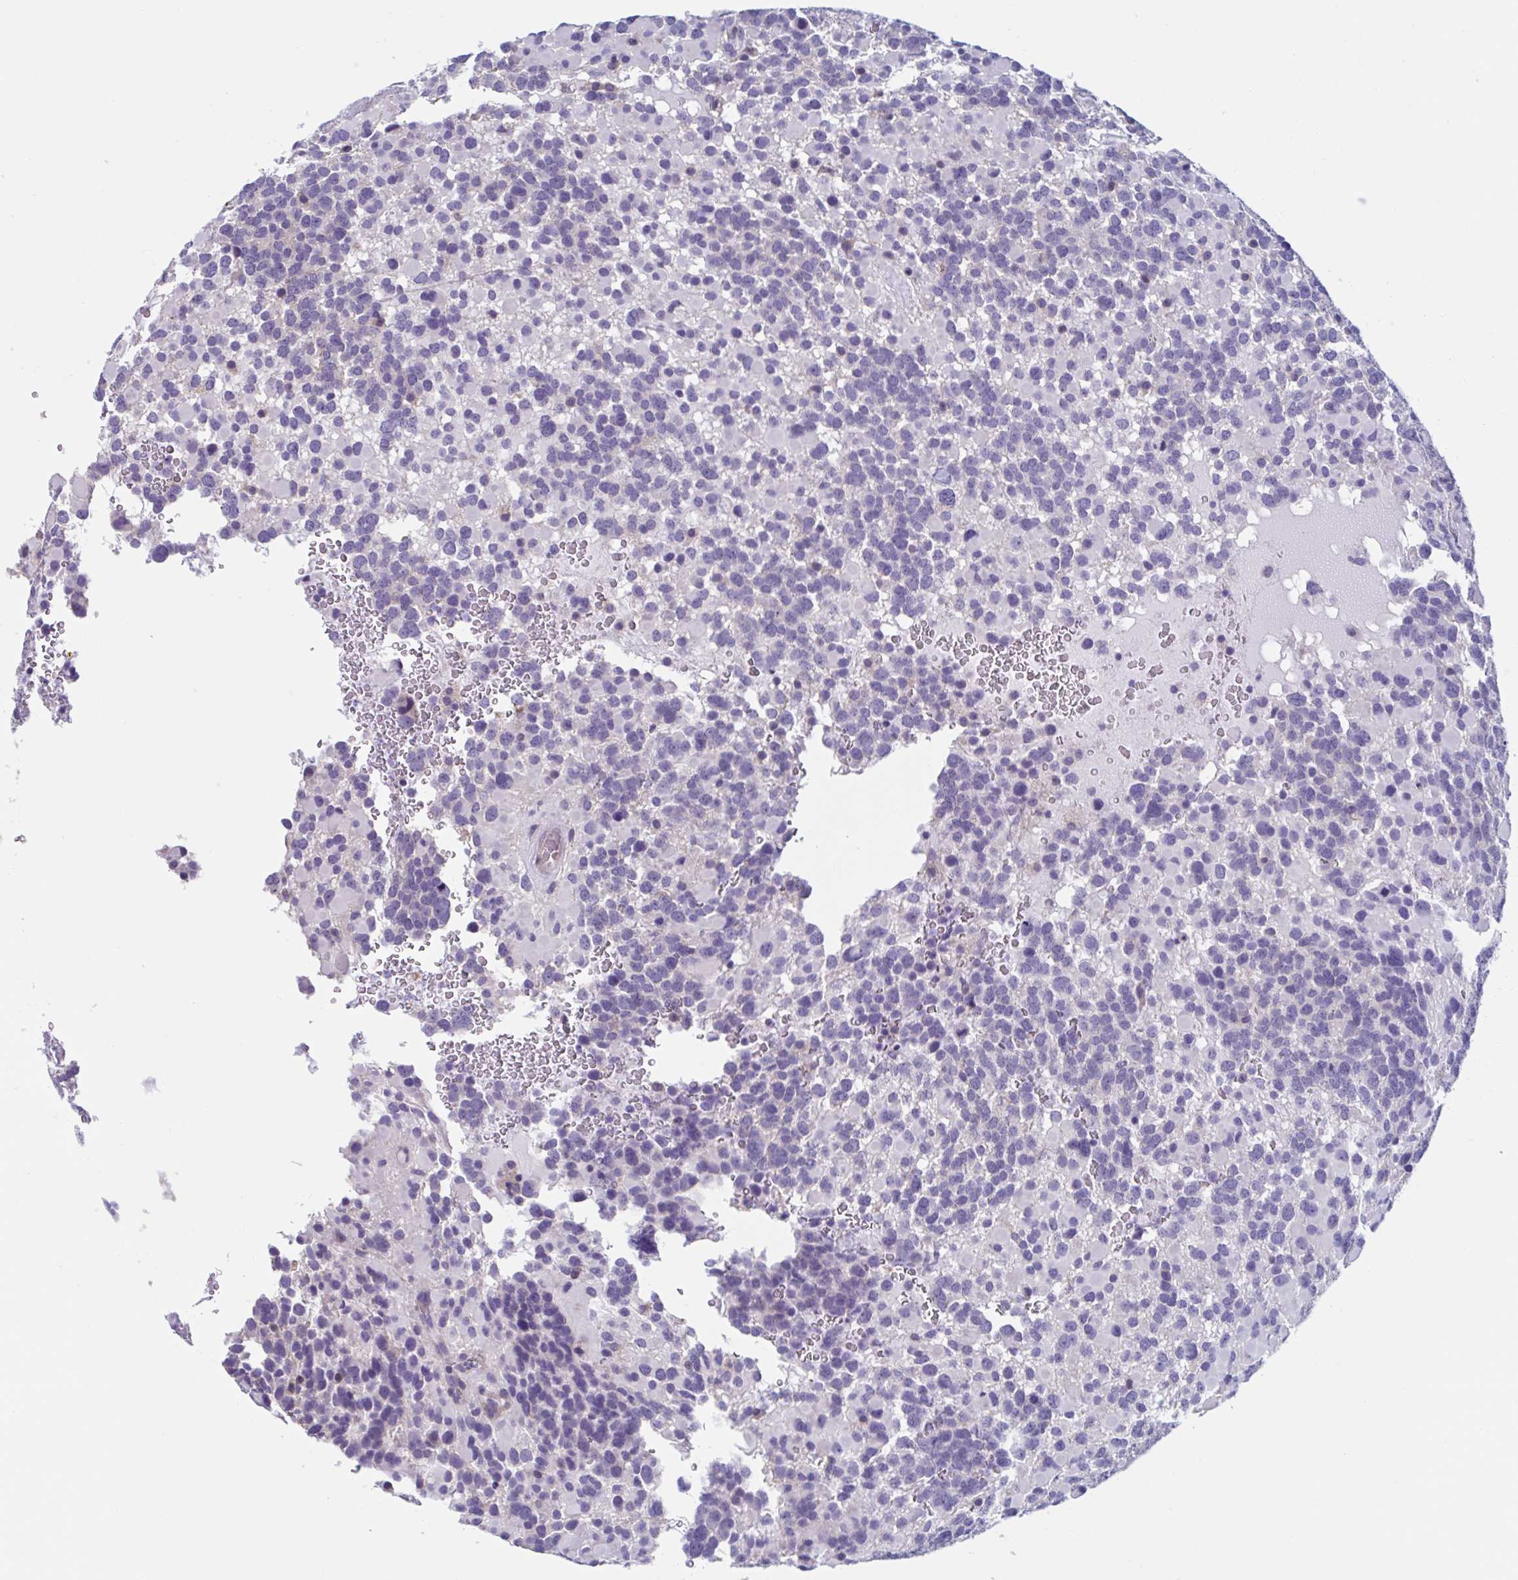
{"staining": {"intensity": "negative", "quantity": "none", "location": "none"}, "tissue": "glioma", "cell_type": "Tumor cells", "image_type": "cancer", "snomed": [{"axis": "morphology", "description": "Glioma, malignant, High grade"}, {"axis": "topography", "description": "Brain"}], "caption": "This is an immunohistochemistry (IHC) histopathology image of human malignant high-grade glioma. There is no positivity in tumor cells.", "gene": "LPIN3", "patient": {"sex": "female", "age": 40}}